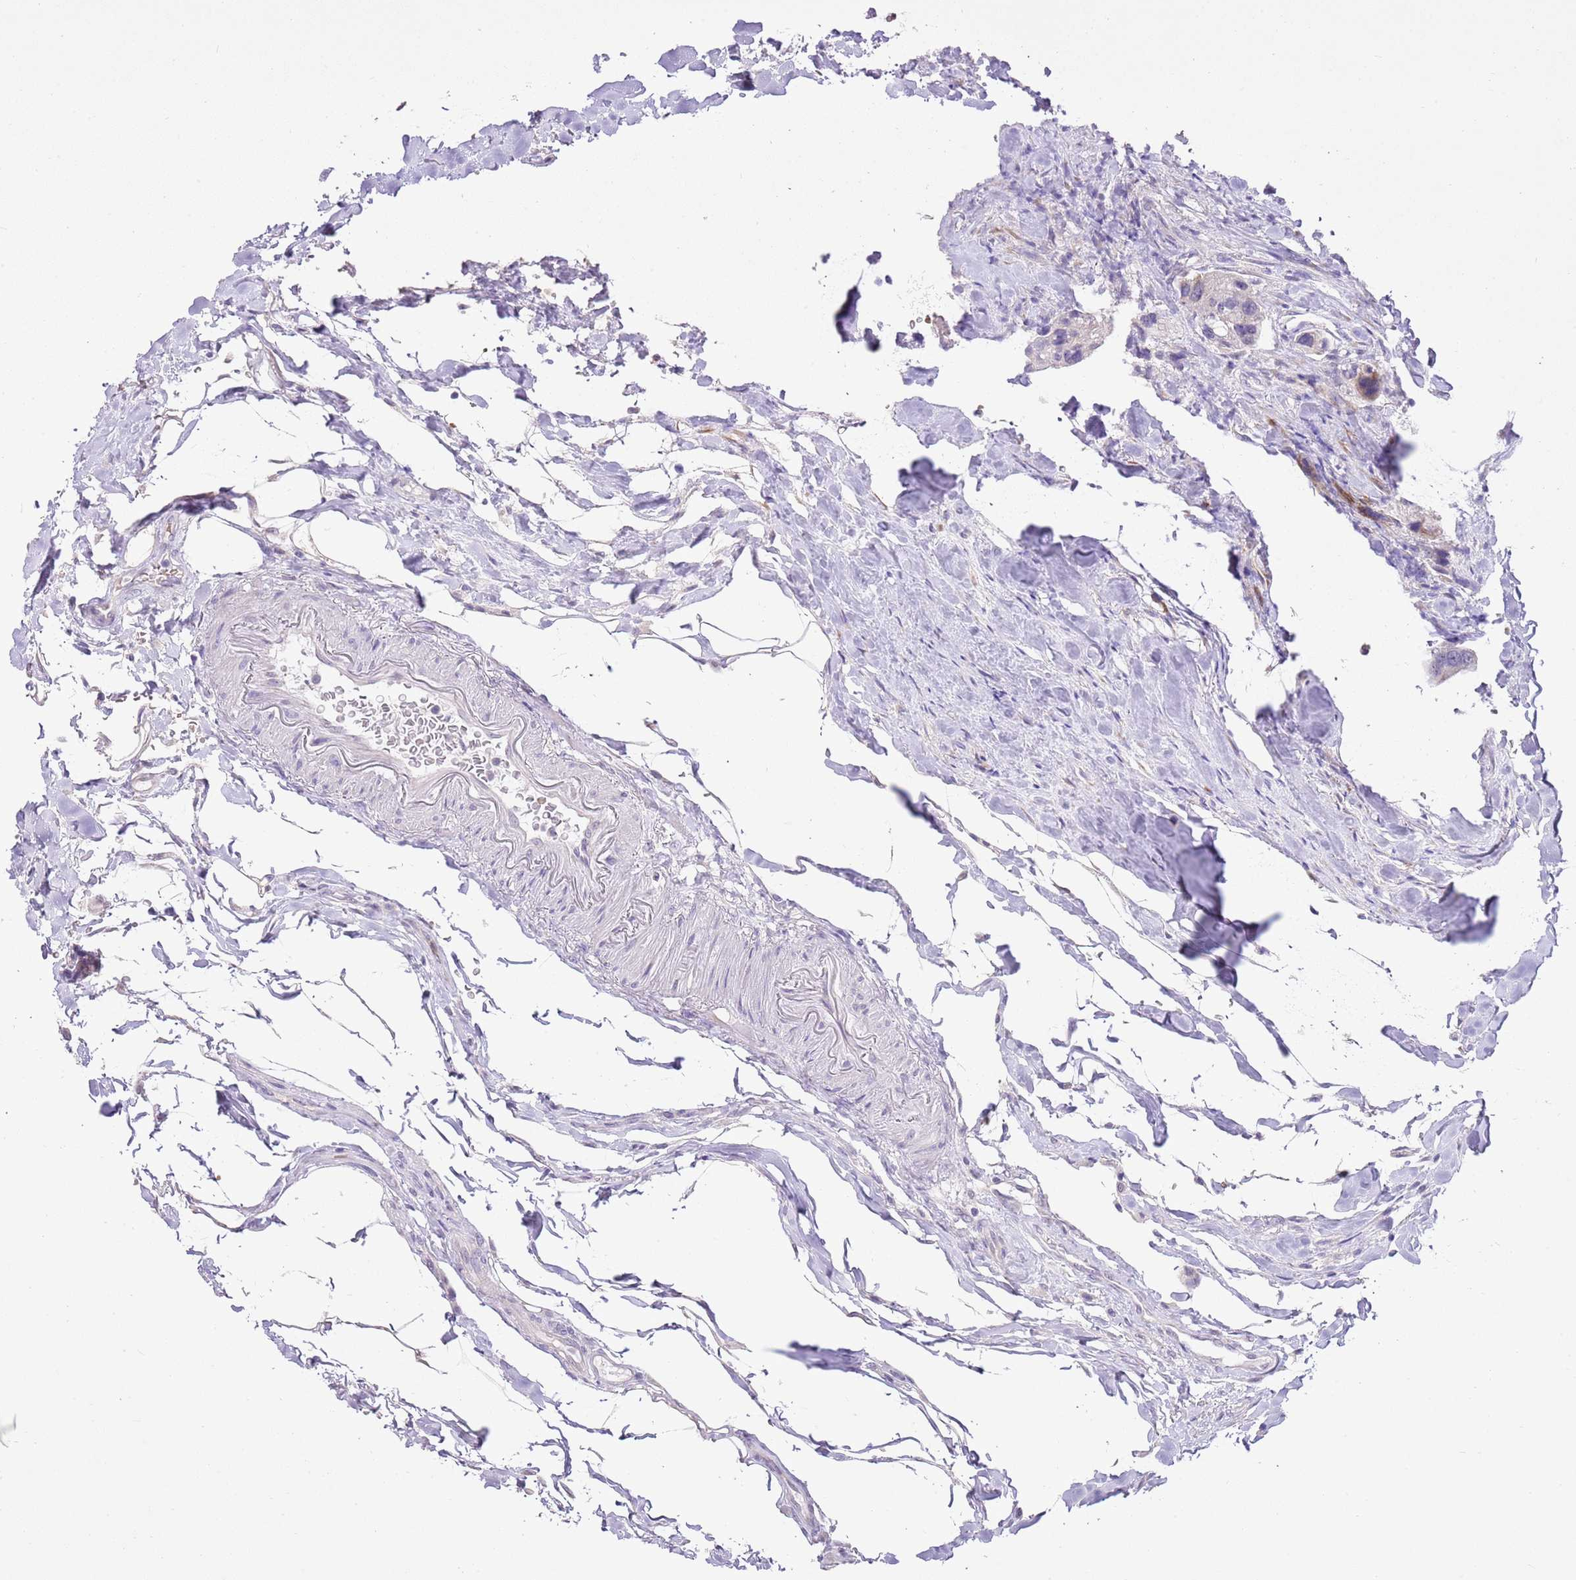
{"staining": {"intensity": "negative", "quantity": "none", "location": "none"}, "tissue": "colon", "cell_type": "Endothelial cells", "image_type": "normal", "snomed": [{"axis": "morphology", "description": "Normal tissue, NOS"}, {"axis": "topography", "description": "Colon"}], "caption": "DAB immunohistochemical staining of normal human colon exhibits no significant expression in endothelial cells. (Stains: DAB immunohistochemistry with hematoxylin counter stain, Microscopy: brightfield microscopy at high magnification).", "gene": "XPO7", "patient": {"sex": "female", "age": 79}}